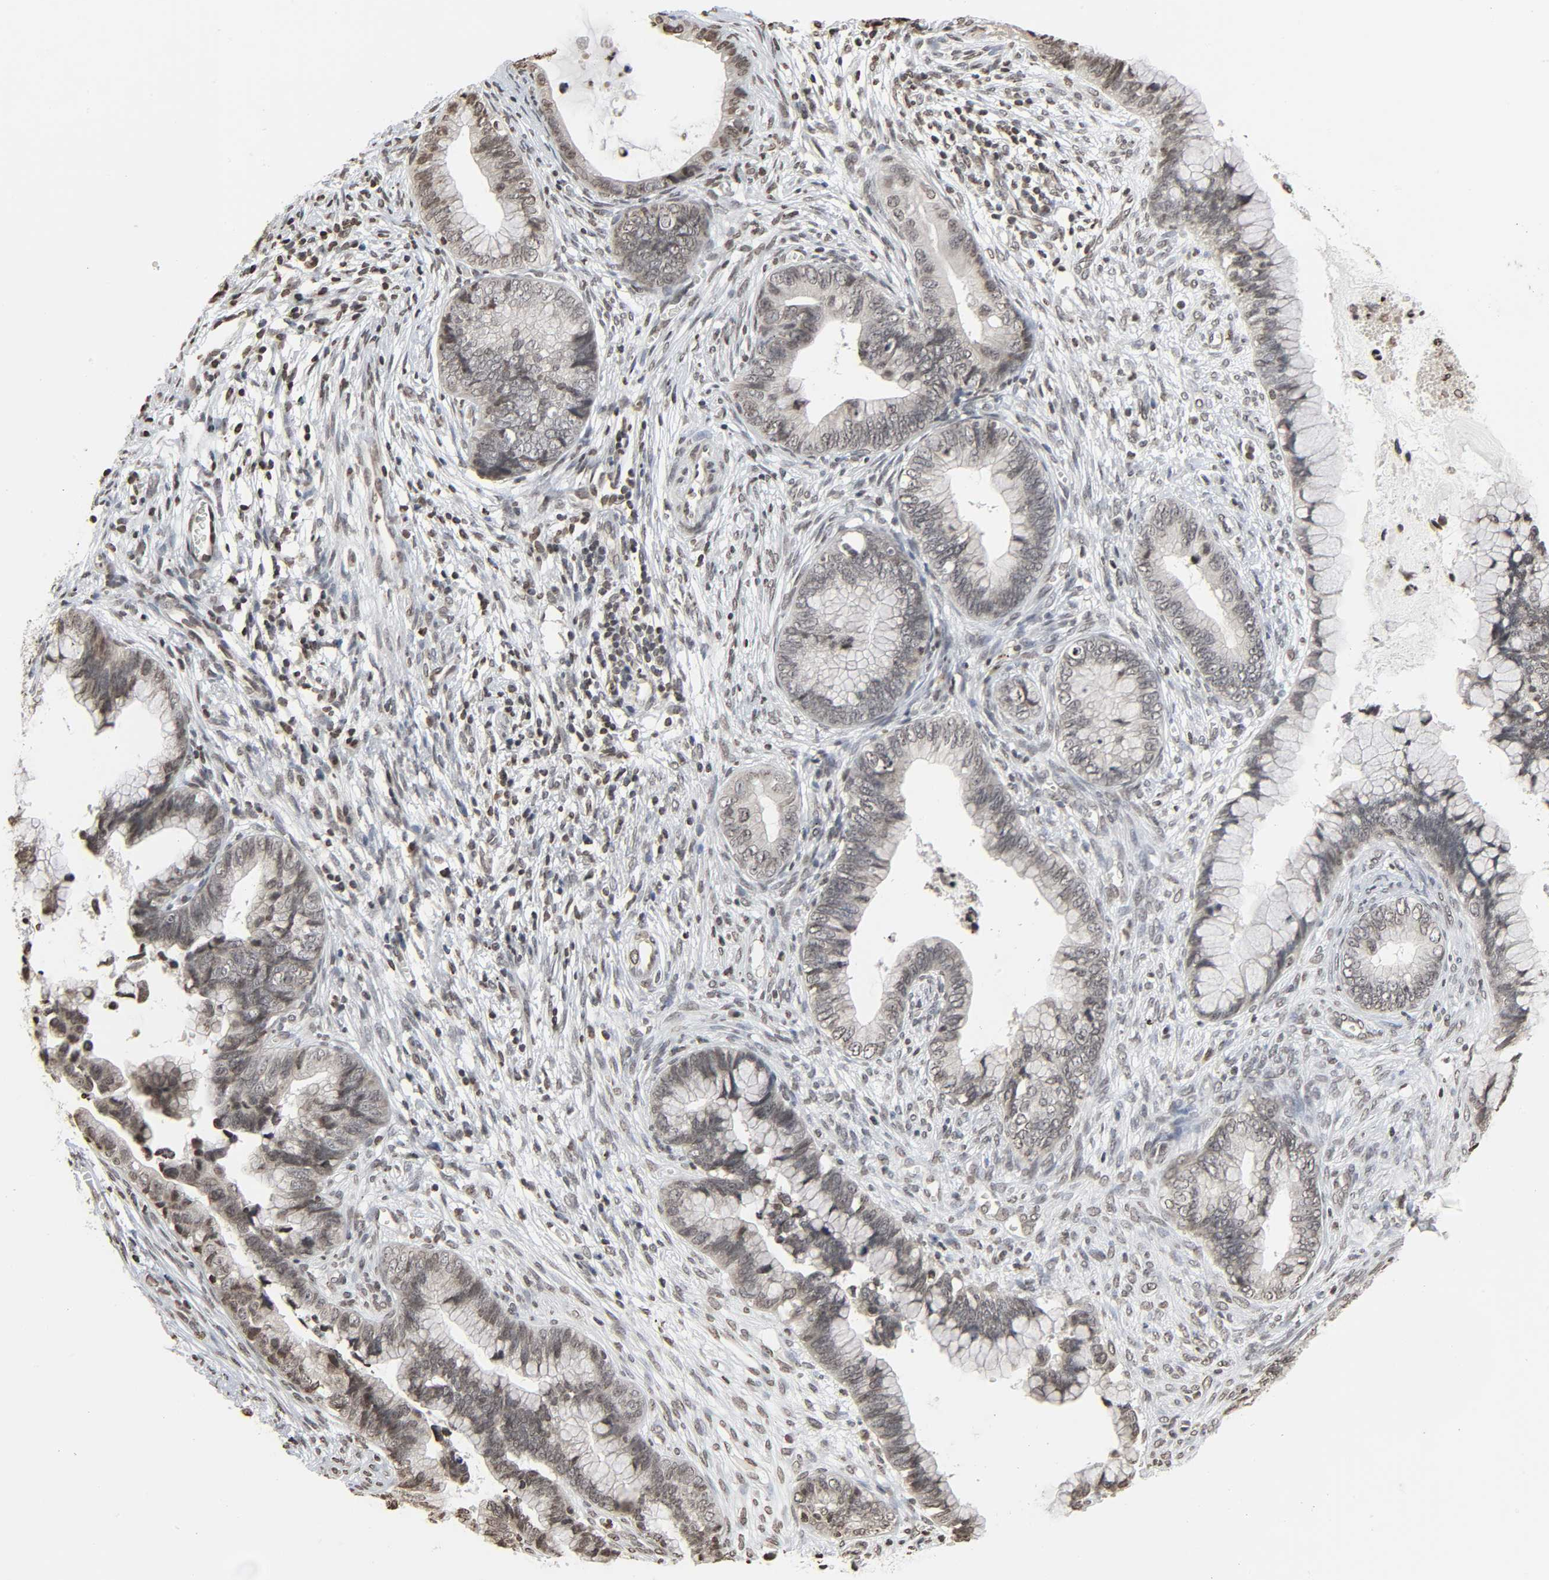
{"staining": {"intensity": "weak", "quantity": ">75%", "location": "nuclear"}, "tissue": "cervical cancer", "cell_type": "Tumor cells", "image_type": "cancer", "snomed": [{"axis": "morphology", "description": "Adenocarcinoma, NOS"}, {"axis": "topography", "description": "Cervix"}], "caption": "Immunohistochemical staining of cervical adenocarcinoma shows low levels of weak nuclear expression in approximately >75% of tumor cells.", "gene": "ELAVL1", "patient": {"sex": "female", "age": 44}}